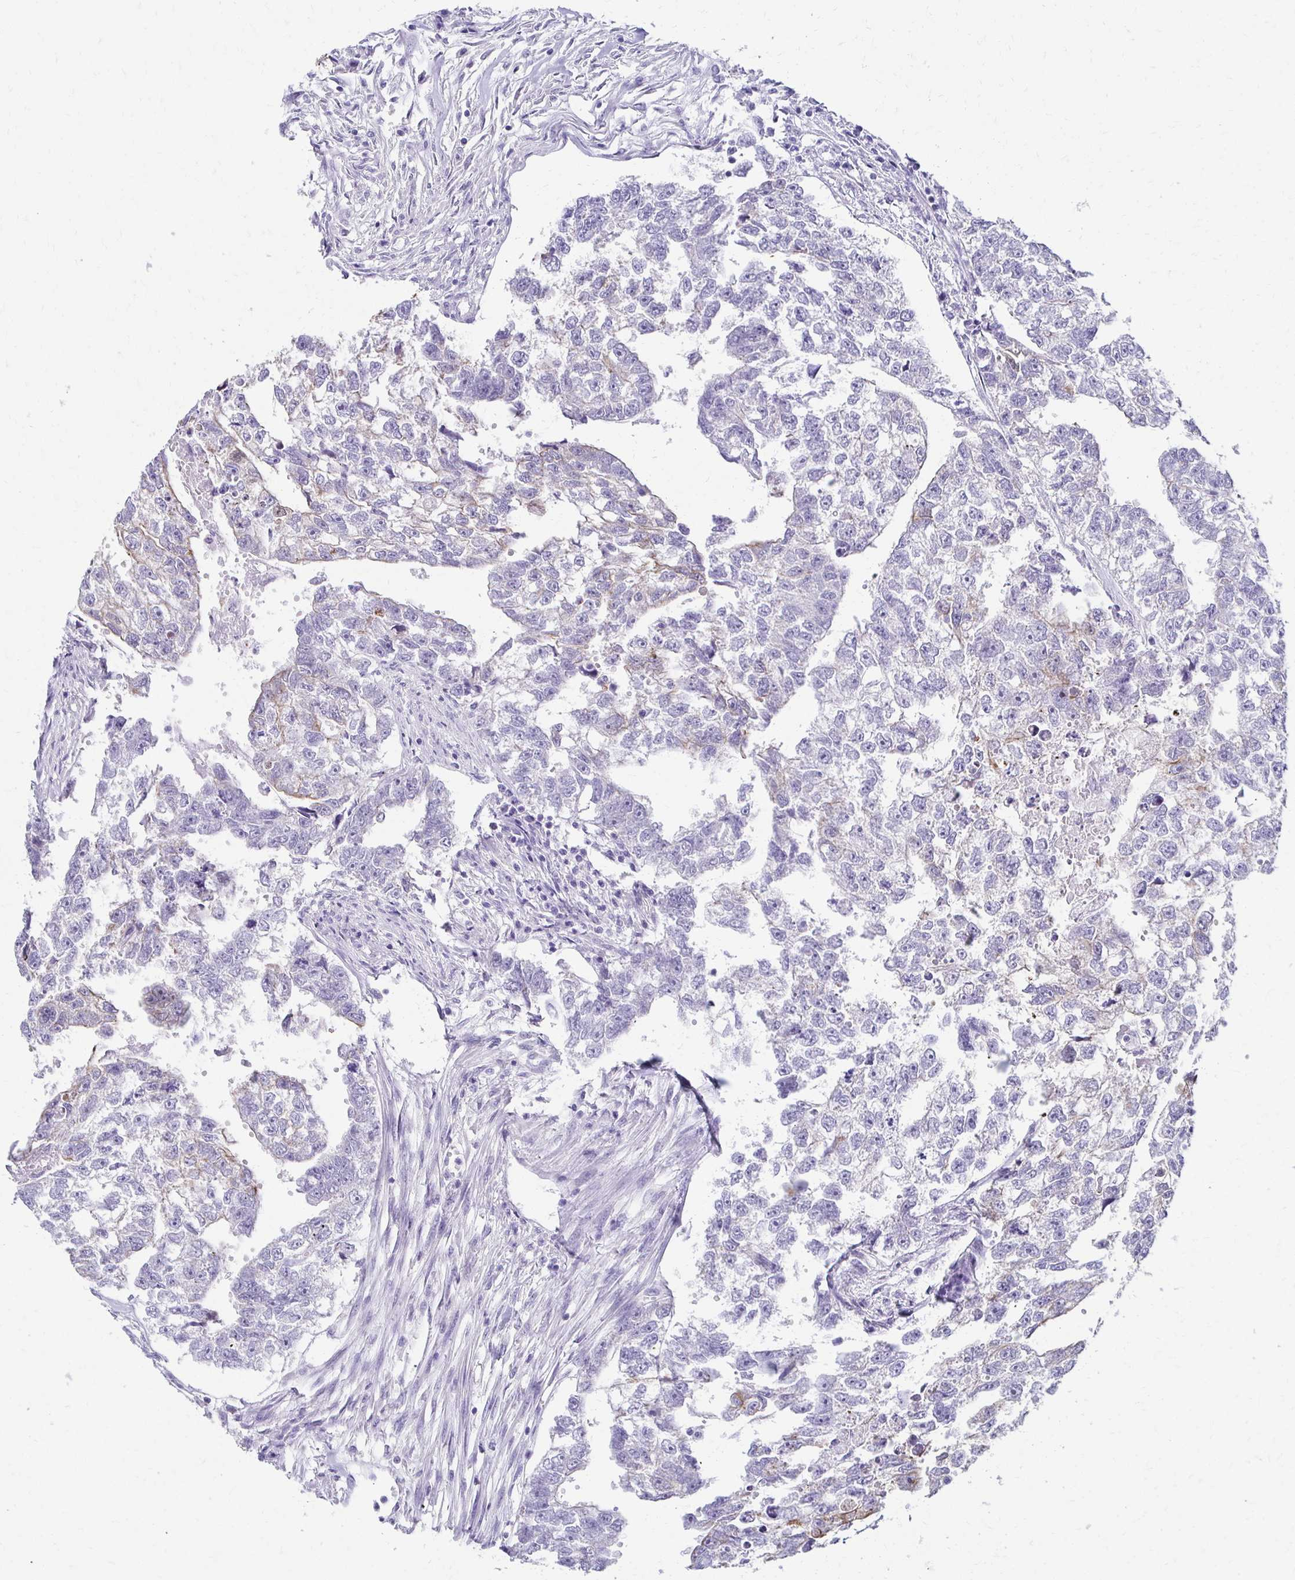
{"staining": {"intensity": "negative", "quantity": "none", "location": "none"}, "tissue": "testis cancer", "cell_type": "Tumor cells", "image_type": "cancer", "snomed": [{"axis": "morphology", "description": "Carcinoma, Embryonal, NOS"}, {"axis": "morphology", "description": "Teratoma, malignant, NOS"}, {"axis": "topography", "description": "Testis"}], "caption": "Image shows no significant protein staining in tumor cells of testis cancer (embryonal carcinoma).", "gene": "C1QTNF2", "patient": {"sex": "male", "age": 44}}